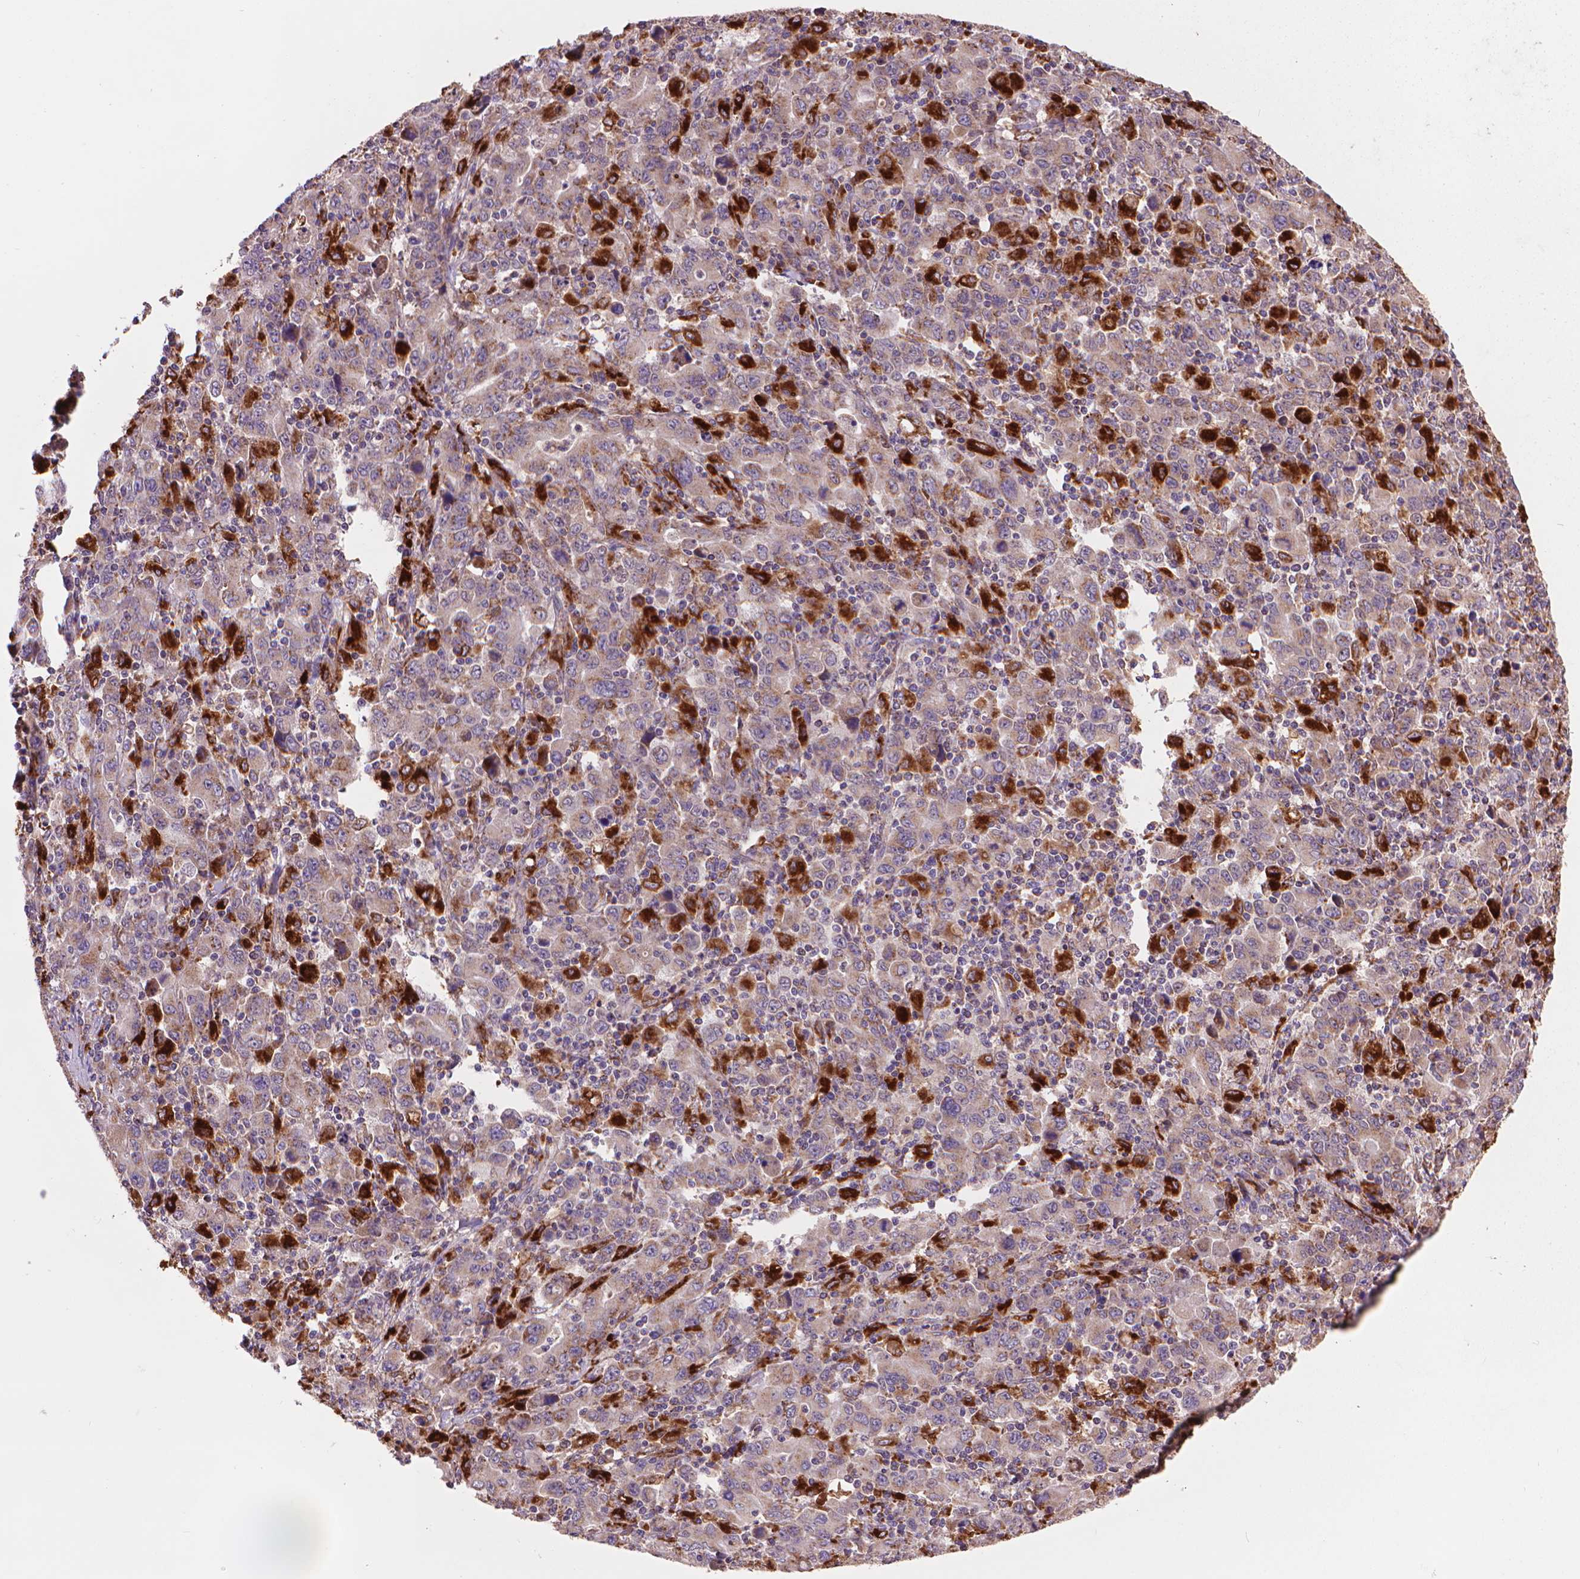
{"staining": {"intensity": "strong", "quantity": "25%-75%", "location": "cytoplasmic/membranous"}, "tissue": "stomach cancer", "cell_type": "Tumor cells", "image_type": "cancer", "snomed": [{"axis": "morphology", "description": "Adenocarcinoma, NOS"}, {"axis": "topography", "description": "Stomach, upper"}], "caption": "Tumor cells display strong cytoplasmic/membranous expression in about 25%-75% of cells in stomach adenocarcinoma. (Stains: DAB in brown, nuclei in blue, Microscopy: brightfield microscopy at high magnification).", "gene": "GLB1", "patient": {"sex": "male", "age": 69}}